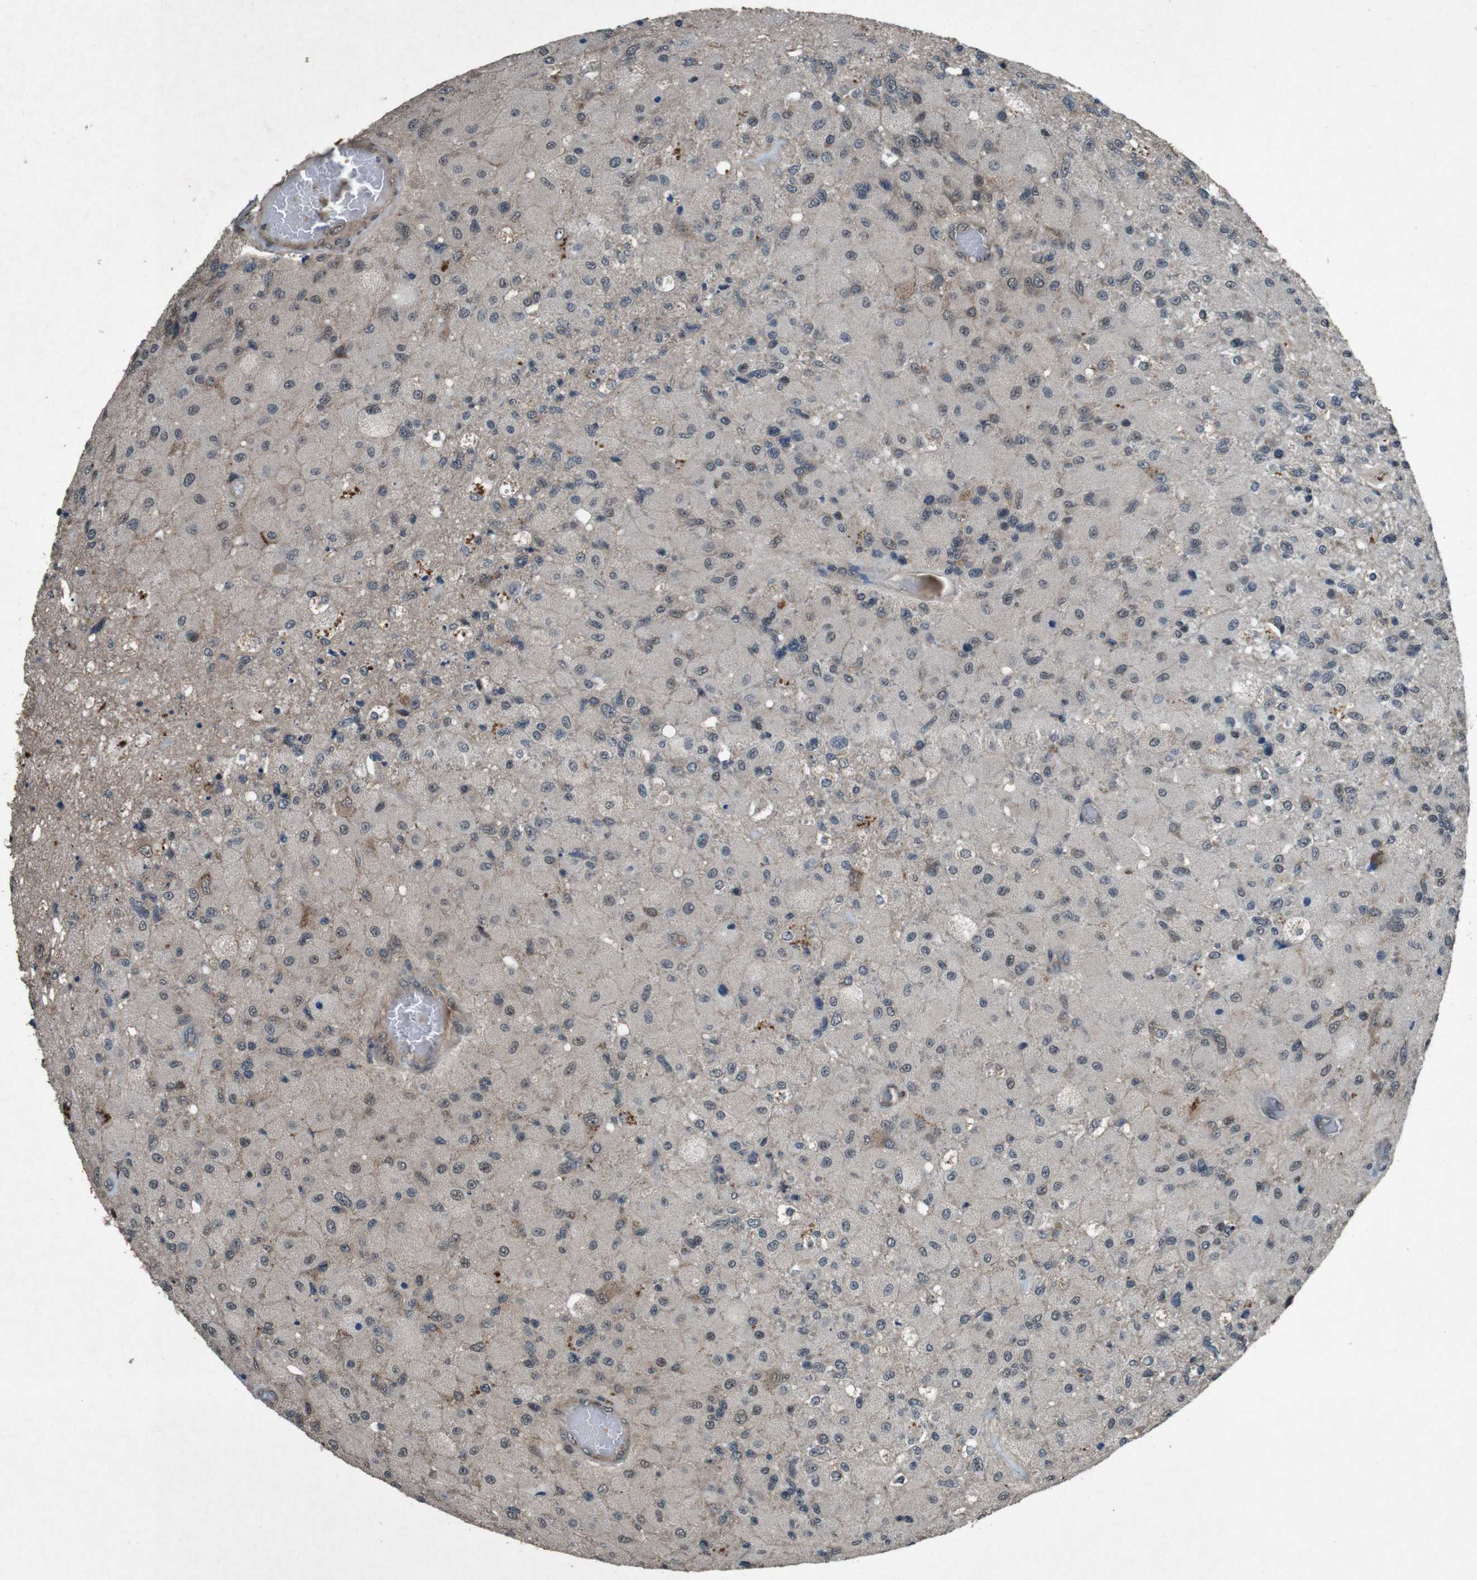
{"staining": {"intensity": "weak", "quantity": "25%-75%", "location": "nuclear"}, "tissue": "glioma", "cell_type": "Tumor cells", "image_type": "cancer", "snomed": [{"axis": "morphology", "description": "Normal tissue, NOS"}, {"axis": "morphology", "description": "Glioma, malignant, High grade"}, {"axis": "topography", "description": "Cerebral cortex"}], "caption": "Immunohistochemistry micrograph of human malignant glioma (high-grade) stained for a protein (brown), which reveals low levels of weak nuclear positivity in about 25%-75% of tumor cells.", "gene": "SOCS1", "patient": {"sex": "male", "age": 77}}